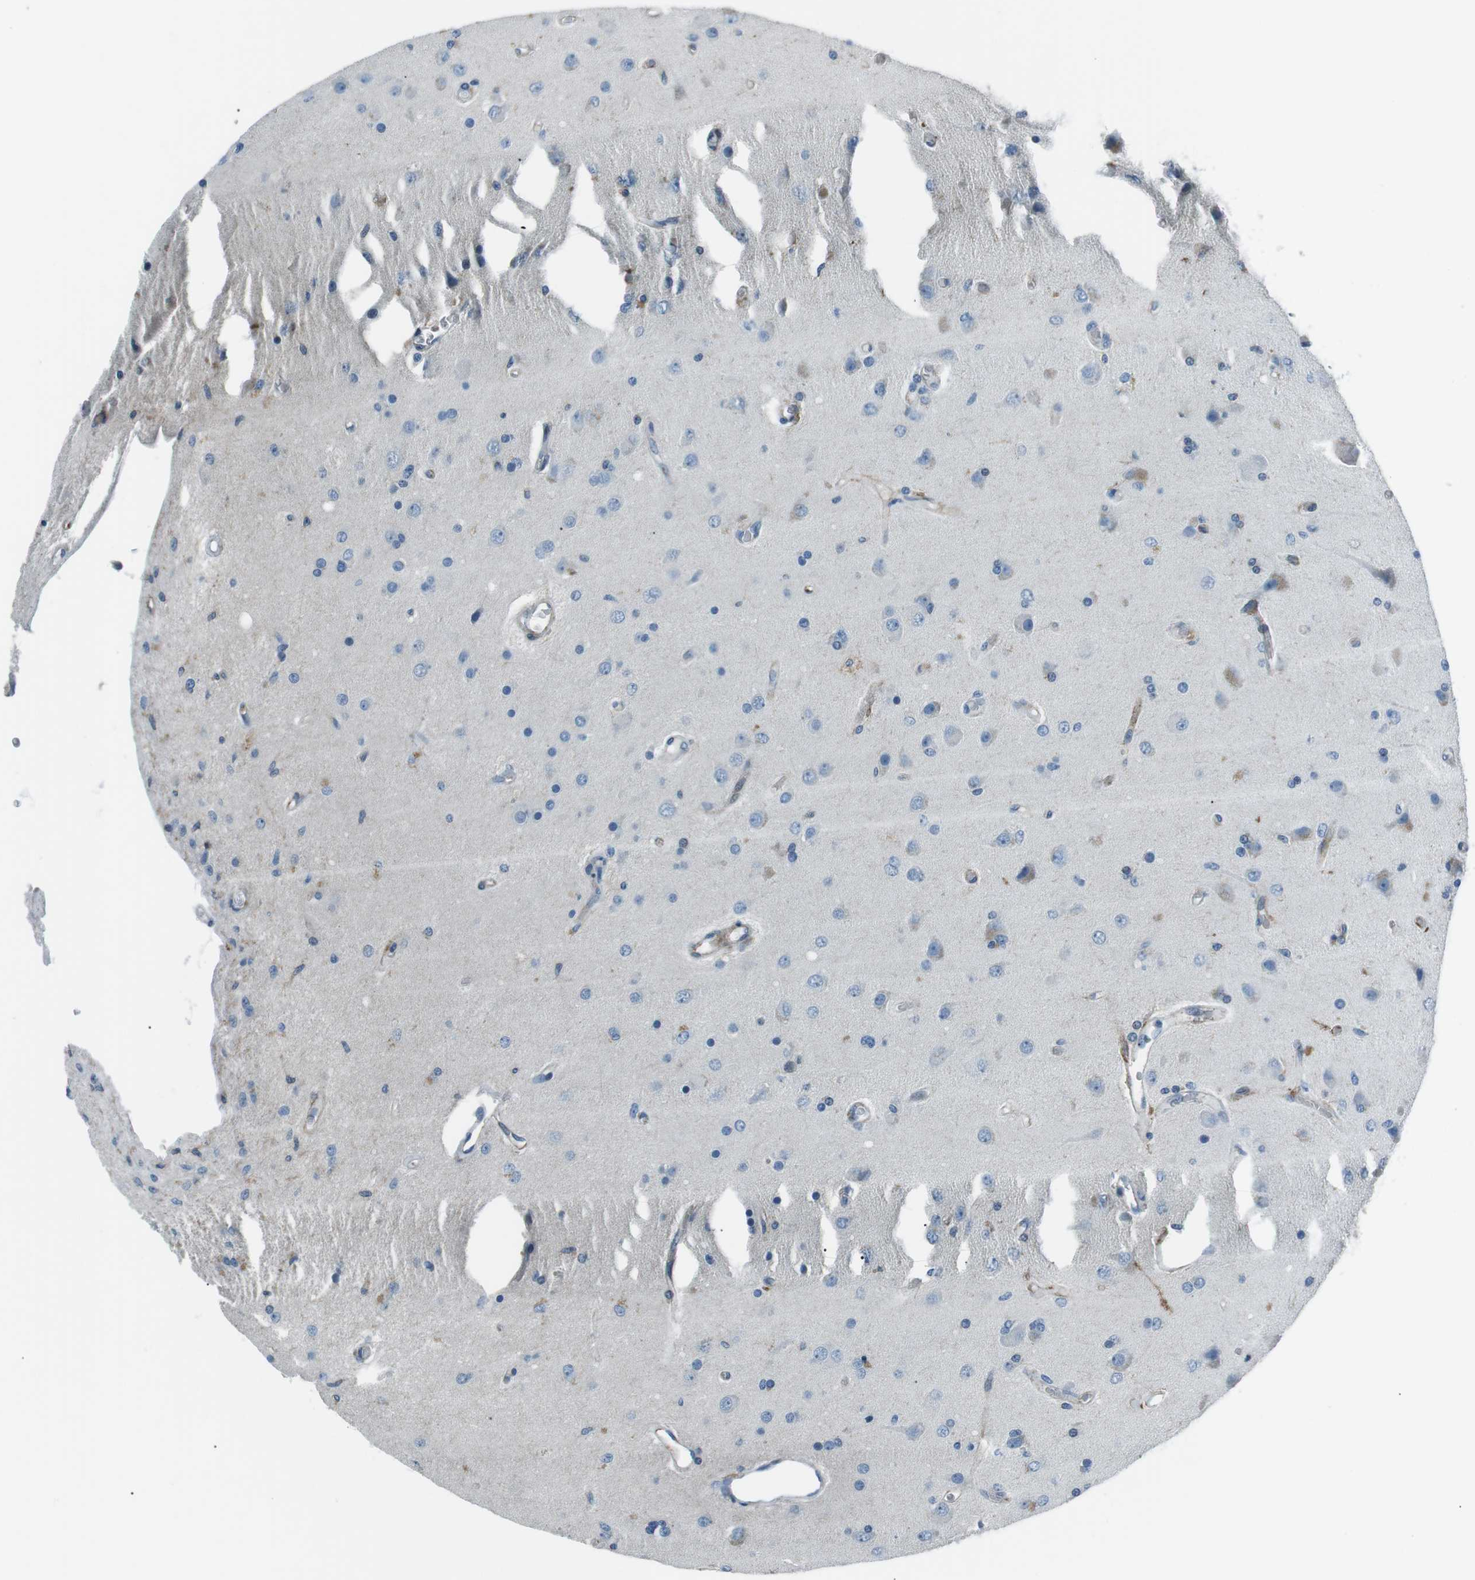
{"staining": {"intensity": "negative", "quantity": "none", "location": "none"}, "tissue": "glioma", "cell_type": "Tumor cells", "image_type": "cancer", "snomed": [{"axis": "morphology", "description": "Normal tissue, NOS"}, {"axis": "morphology", "description": "Glioma, malignant, High grade"}, {"axis": "topography", "description": "Cerebral cortex"}], "caption": "This is an immunohistochemistry micrograph of malignant glioma (high-grade). There is no positivity in tumor cells.", "gene": "CSF2RA", "patient": {"sex": "male", "age": 77}}